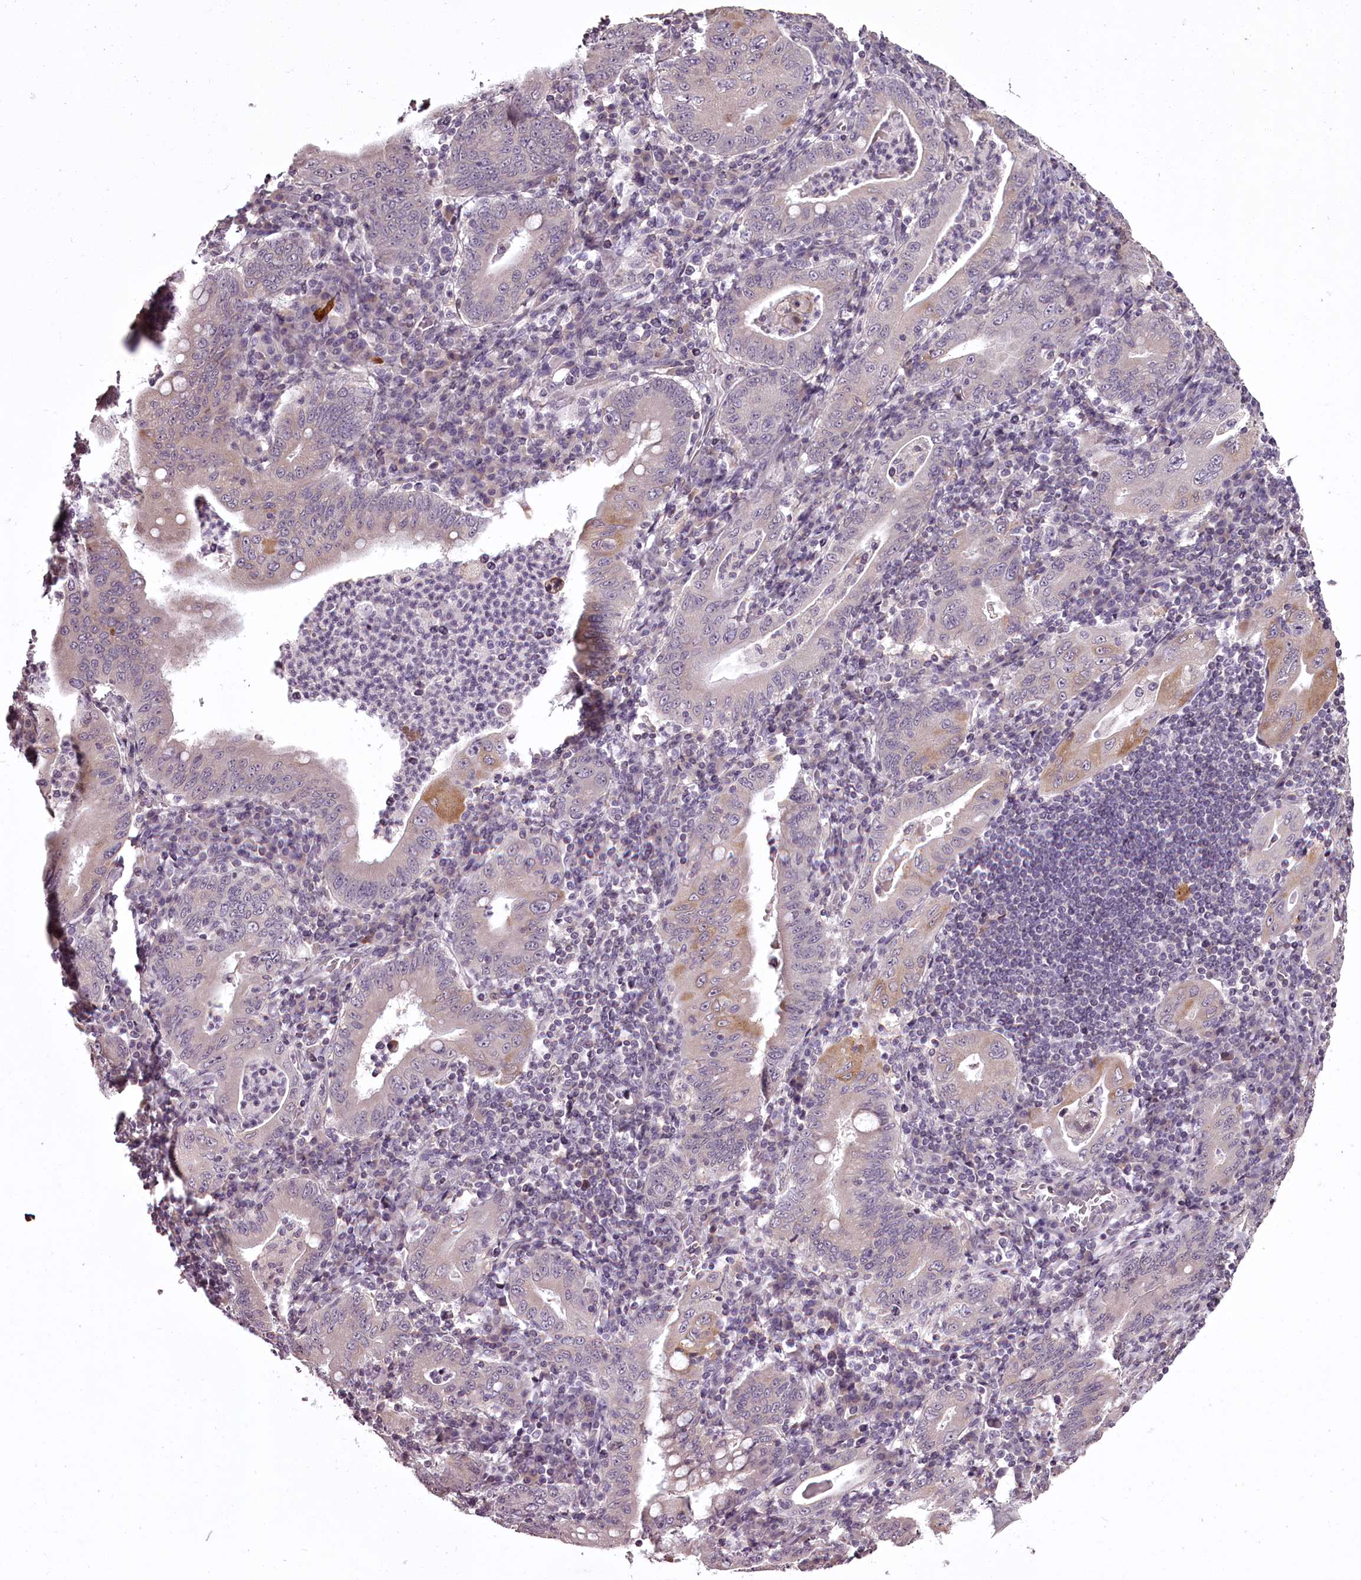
{"staining": {"intensity": "moderate", "quantity": "<25%", "location": "cytoplasmic/membranous"}, "tissue": "stomach cancer", "cell_type": "Tumor cells", "image_type": "cancer", "snomed": [{"axis": "morphology", "description": "Normal tissue, NOS"}, {"axis": "morphology", "description": "Adenocarcinoma, NOS"}, {"axis": "topography", "description": "Esophagus"}, {"axis": "topography", "description": "Stomach, upper"}, {"axis": "topography", "description": "Peripheral nerve tissue"}], "caption": "Adenocarcinoma (stomach) stained with a protein marker shows moderate staining in tumor cells.", "gene": "CCDC92", "patient": {"sex": "male", "age": 62}}